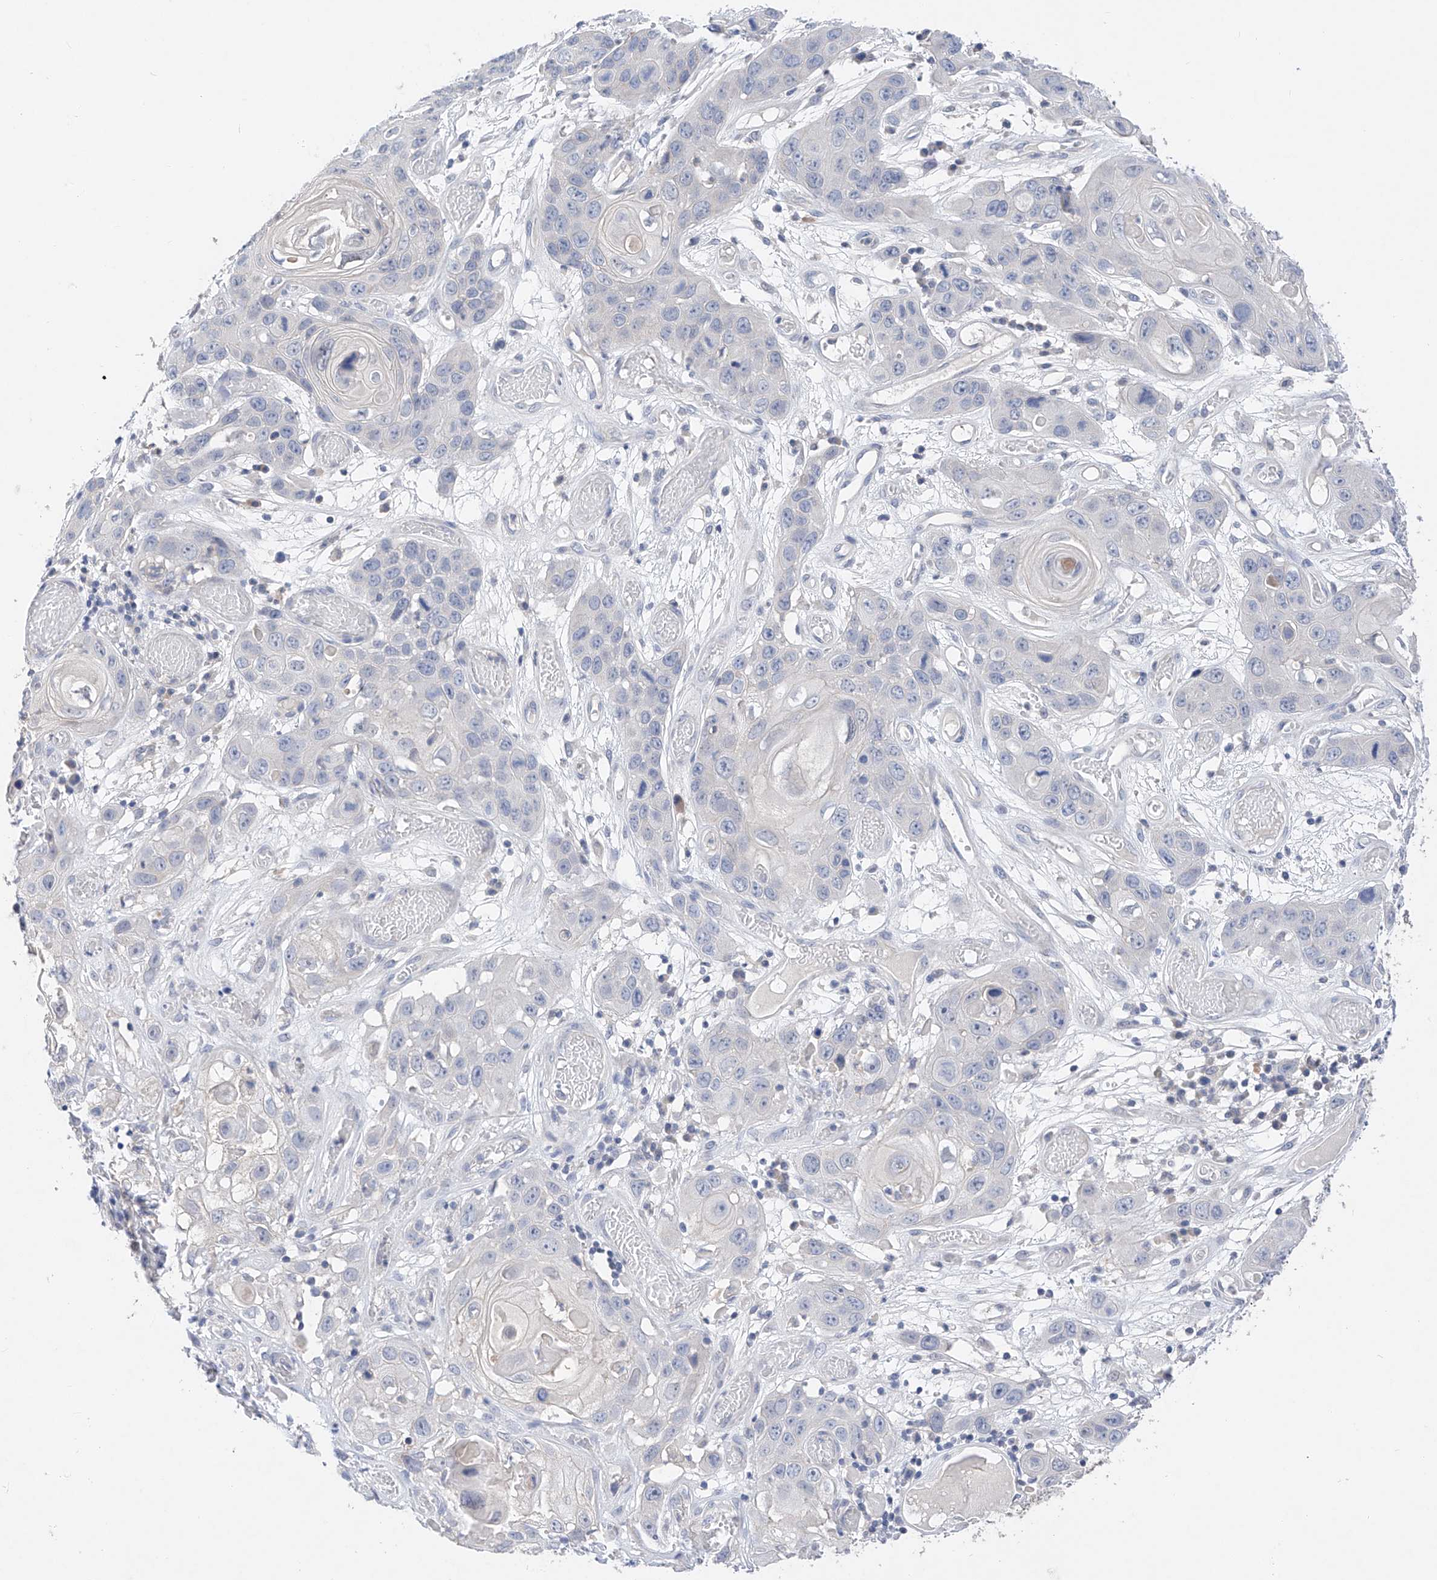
{"staining": {"intensity": "negative", "quantity": "none", "location": "none"}, "tissue": "skin cancer", "cell_type": "Tumor cells", "image_type": "cancer", "snomed": [{"axis": "morphology", "description": "Squamous cell carcinoma, NOS"}, {"axis": "topography", "description": "Skin"}], "caption": "The photomicrograph reveals no staining of tumor cells in squamous cell carcinoma (skin).", "gene": "FUCA2", "patient": {"sex": "male", "age": 55}}